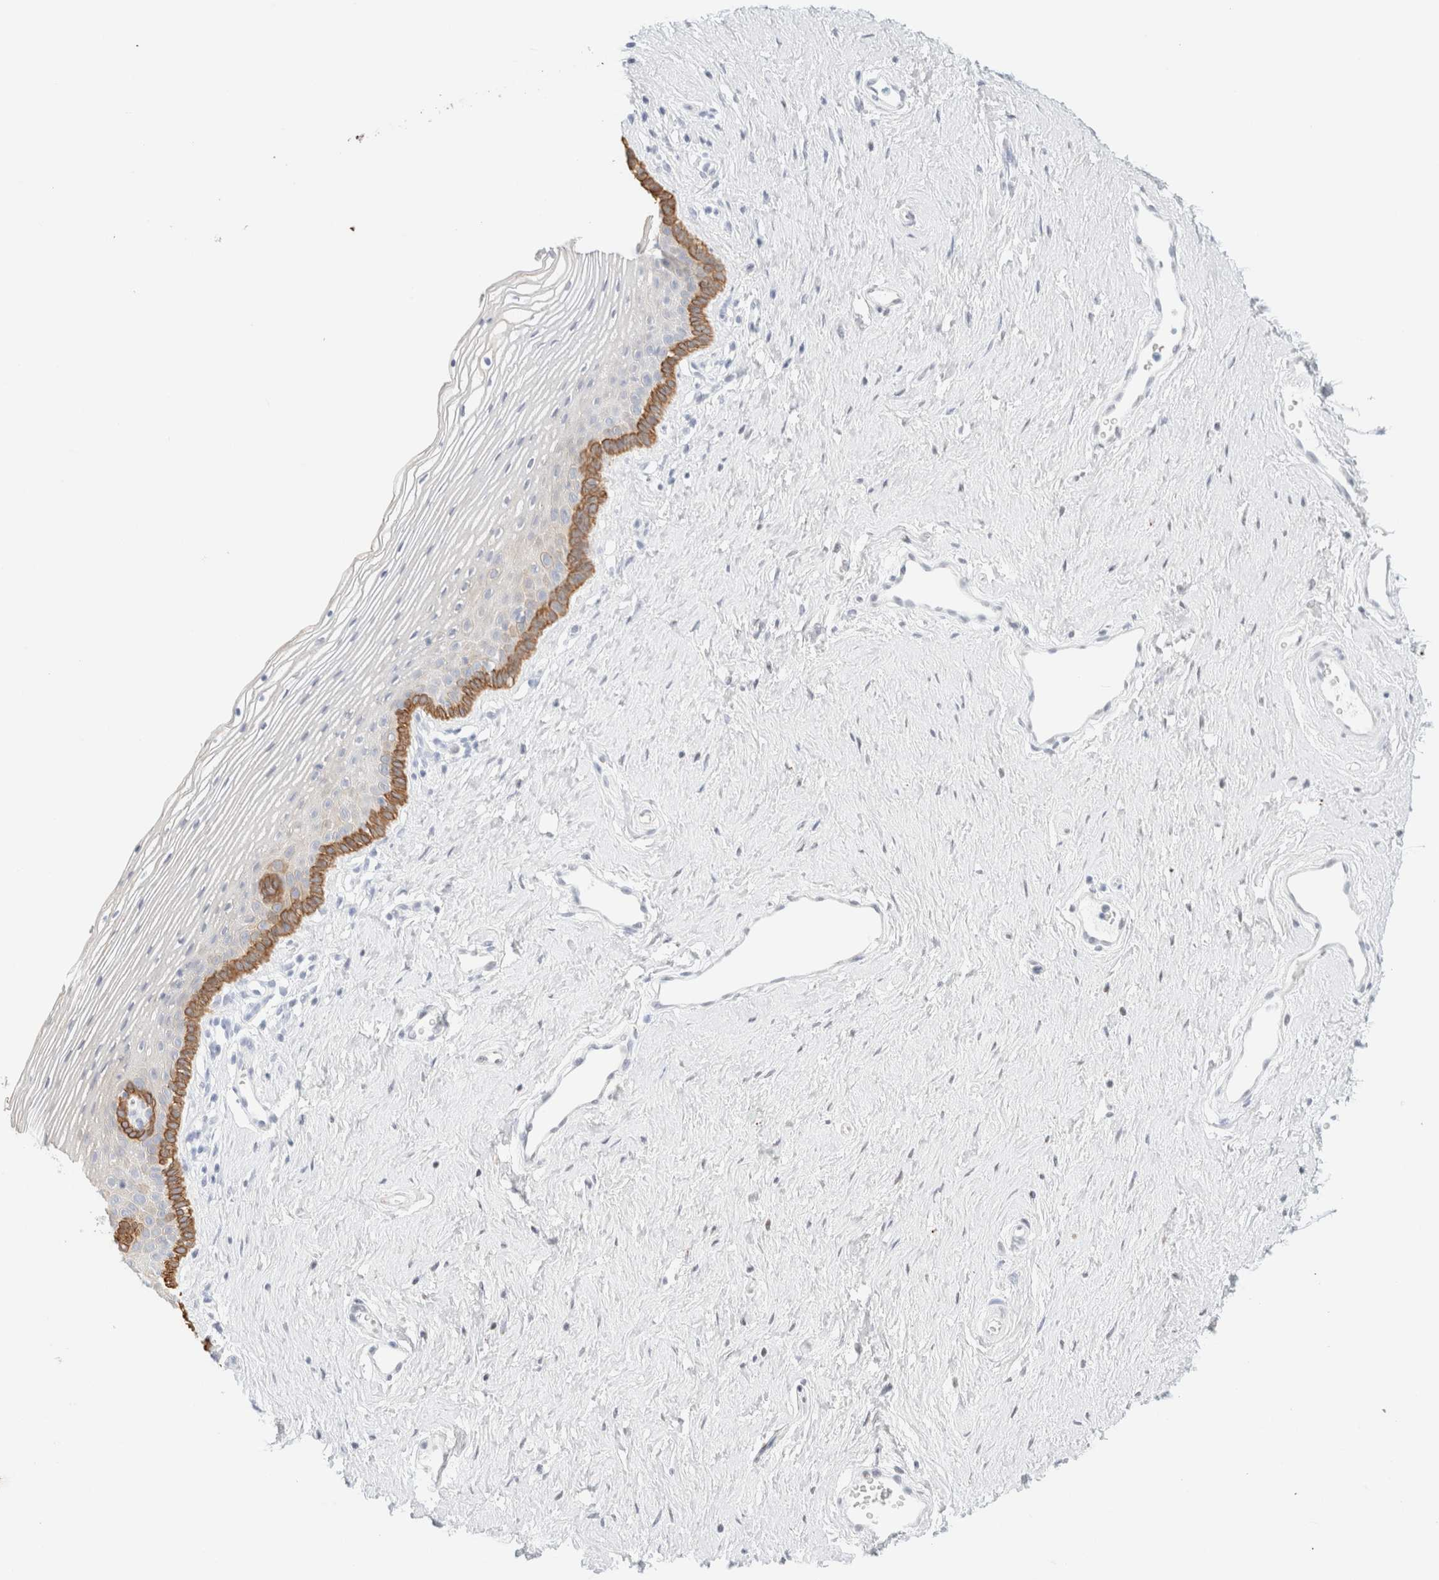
{"staining": {"intensity": "moderate", "quantity": "25%-75%", "location": "cytoplasmic/membranous"}, "tissue": "vagina", "cell_type": "Squamous epithelial cells", "image_type": "normal", "snomed": [{"axis": "morphology", "description": "Normal tissue, NOS"}, {"axis": "topography", "description": "Vagina"}], "caption": "Benign vagina shows moderate cytoplasmic/membranous positivity in approximately 25%-75% of squamous epithelial cells, visualized by immunohistochemistry.", "gene": "KRT15", "patient": {"sex": "female", "age": 32}}